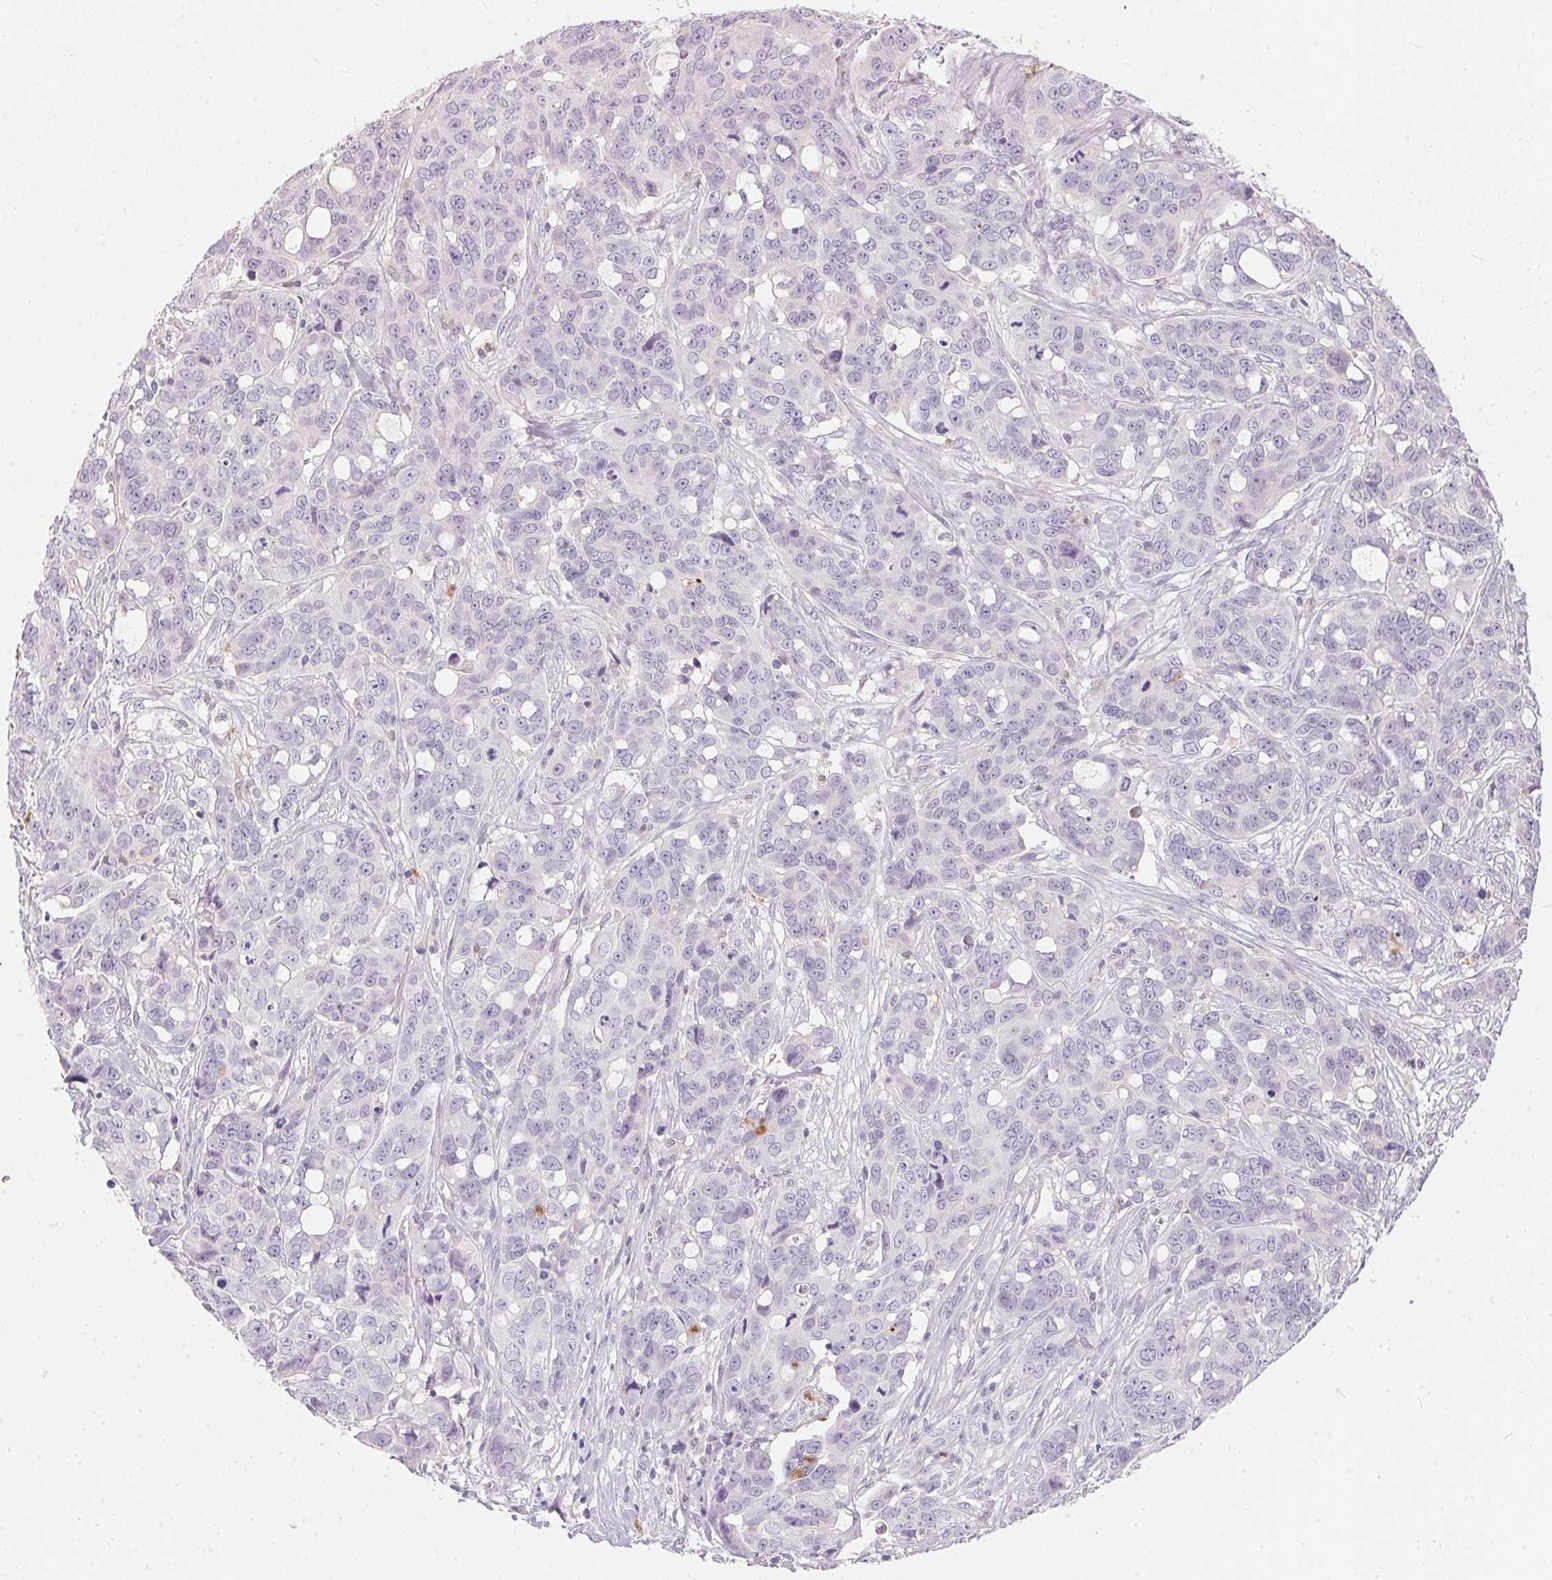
{"staining": {"intensity": "negative", "quantity": "none", "location": "none"}, "tissue": "ovarian cancer", "cell_type": "Tumor cells", "image_type": "cancer", "snomed": [{"axis": "morphology", "description": "Carcinoma, endometroid"}, {"axis": "topography", "description": "Ovary"}], "caption": "Immunohistochemistry (IHC) of human endometroid carcinoma (ovarian) demonstrates no positivity in tumor cells. (DAB (3,3'-diaminobenzidine) immunohistochemistry with hematoxylin counter stain).", "gene": "SERPINB1", "patient": {"sex": "female", "age": 78}}